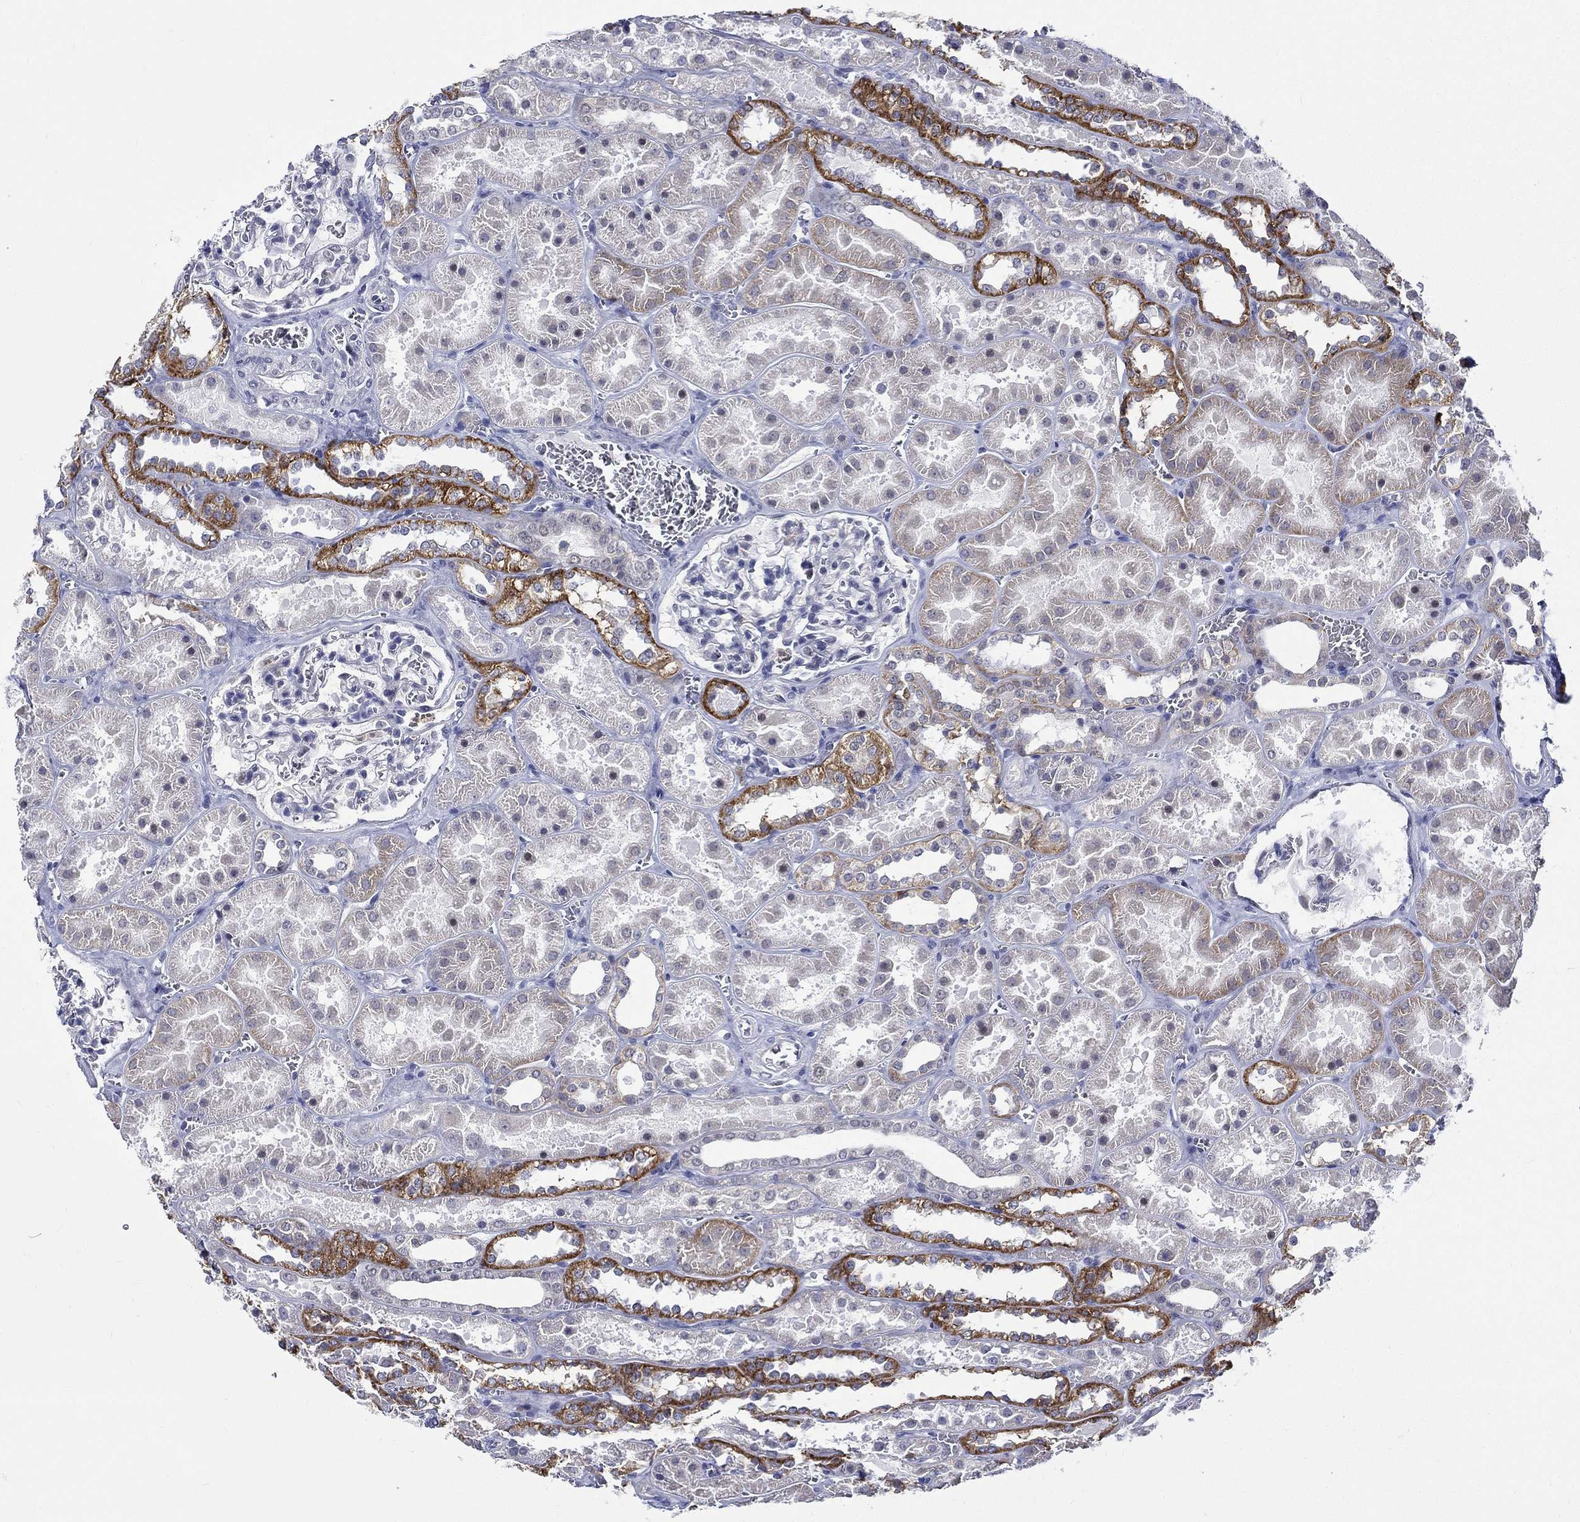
{"staining": {"intensity": "negative", "quantity": "none", "location": "none"}, "tissue": "kidney", "cell_type": "Cells in glomeruli", "image_type": "normal", "snomed": [{"axis": "morphology", "description": "Normal tissue, NOS"}, {"axis": "topography", "description": "Kidney"}], "caption": "This is an immunohistochemistry micrograph of unremarkable human kidney. There is no staining in cells in glomeruli.", "gene": "ST6GALNAC1", "patient": {"sex": "female", "age": 41}}